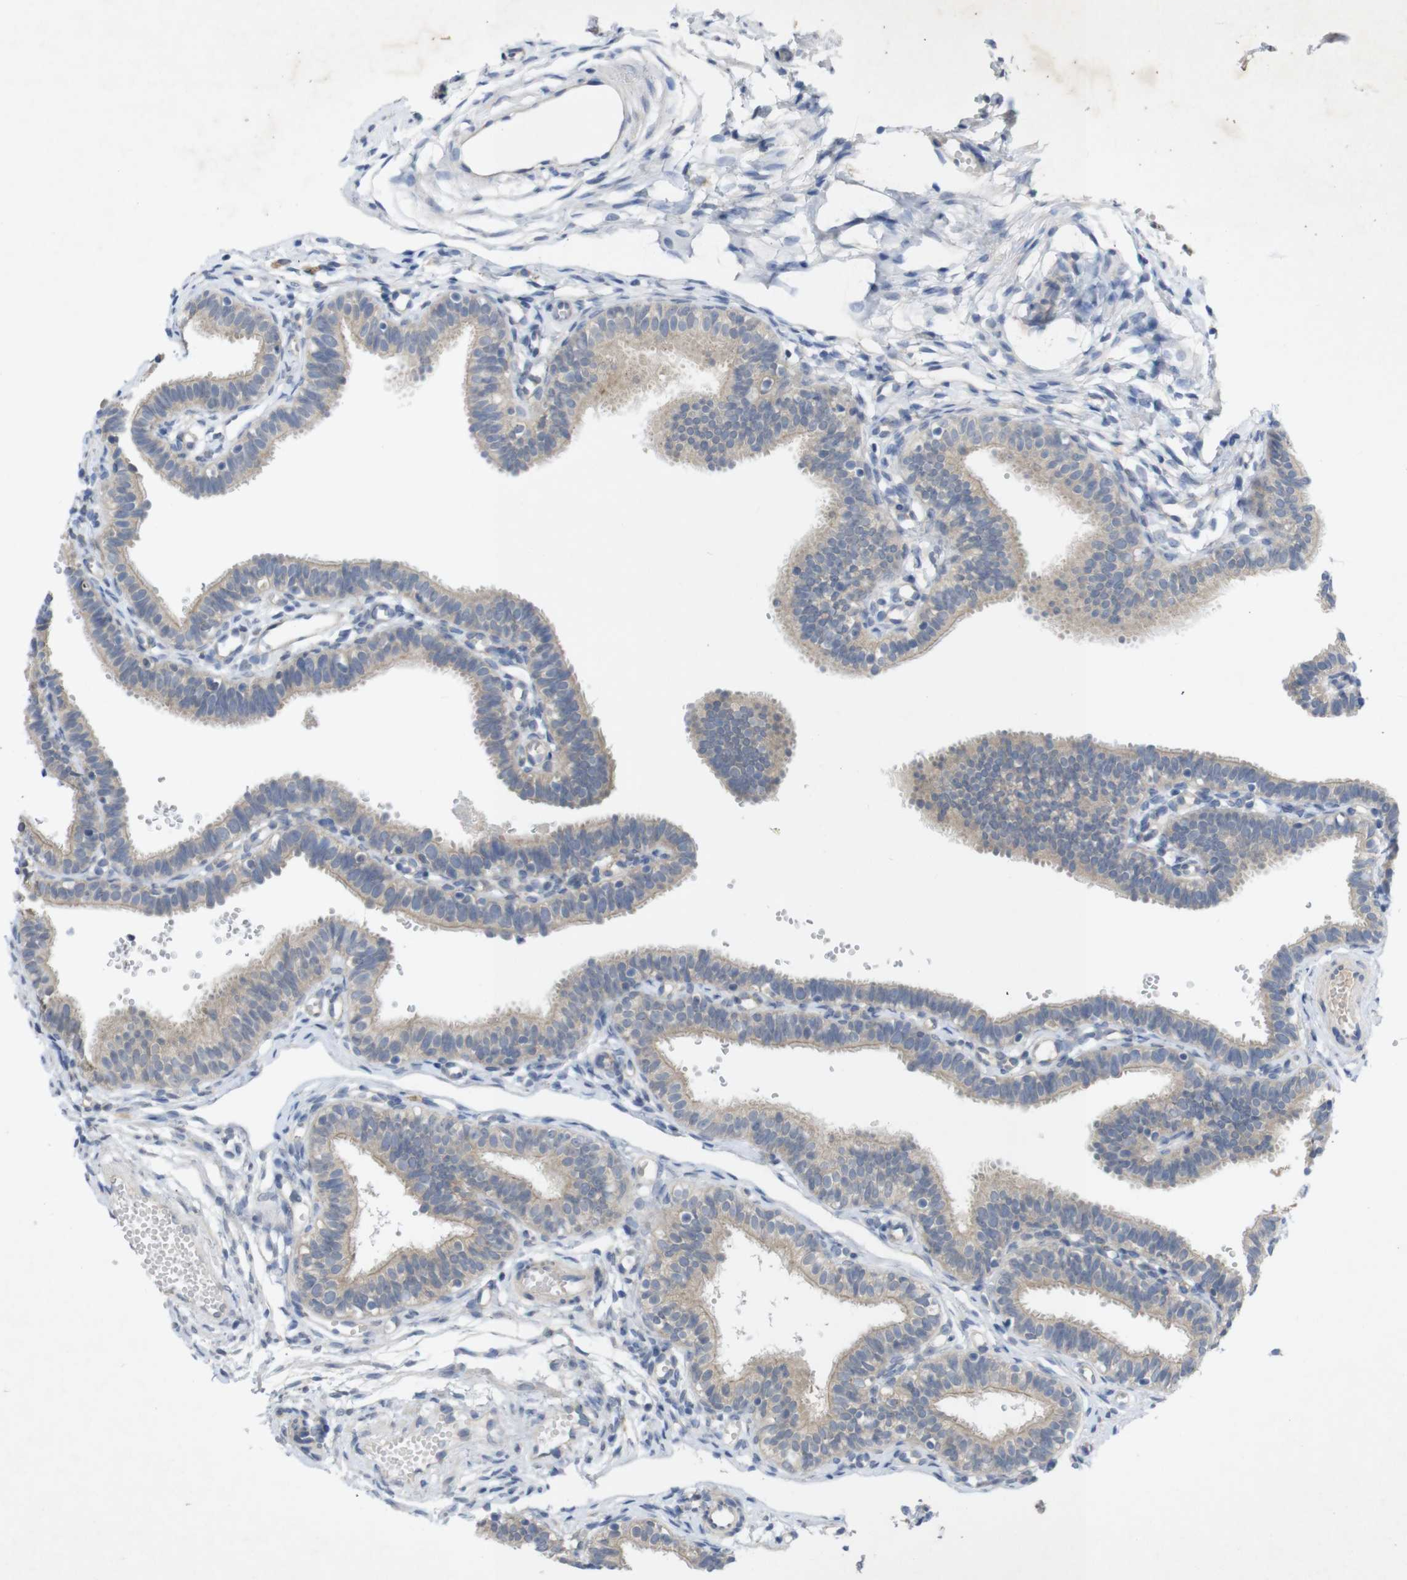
{"staining": {"intensity": "weak", "quantity": "25%-75%", "location": "cytoplasmic/membranous"}, "tissue": "fallopian tube", "cell_type": "Glandular cells", "image_type": "normal", "snomed": [{"axis": "morphology", "description": "Normal tissue, NOS"}, {"axis": "topography", "description": "Fallopian tube"}, {"axis": "topography", "description": "Placenta"}], "caption": "Glandular cells exhibit low levels of weak cytoplasmic/membranous staining in about 25%-75% of cells in unremarkable fallopian tube.", "gene": "BCAR3", "patient": {"sex": "female", "age": 34}}